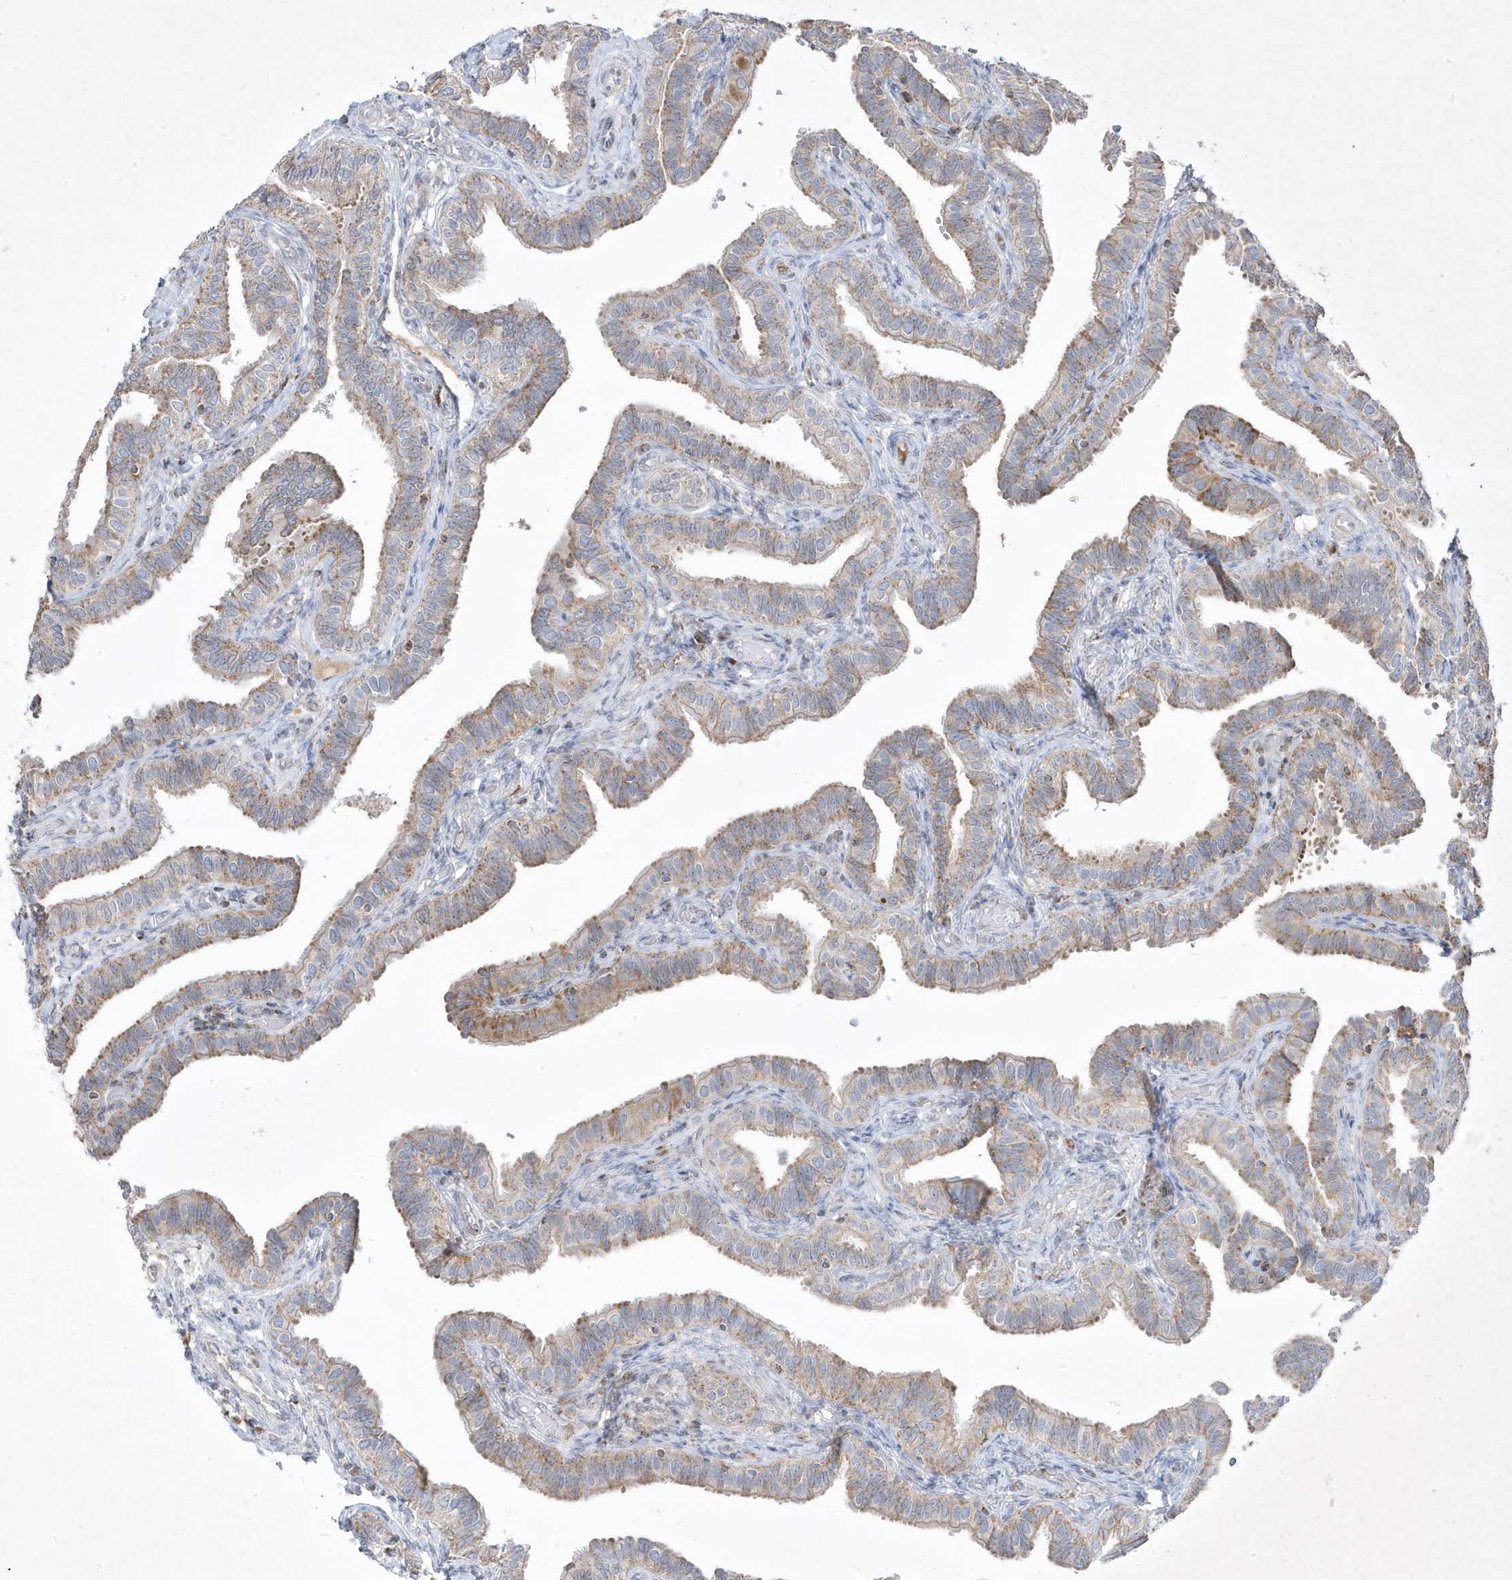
{"staining": {"intensity": "weak", "quantity": "25%-75%", "location": "cytoplasmic/membranous"}, "tissue": "fallopian tube", "cell_type": "Glandular cells", "image_type": "normal", "snomed": [{"axis": "morphology", "description": "Normal tissue, NOS"}, {"axis": "topography", "description": "Fallopian tube"}], "caption": "Immunohistochemical staining of normal human fallopian tube exhibits low levels of weak cytoplasmic/membranous positivity in approximately 25%-75% of glandular cells. Using DAB (brown) and hematoxylin (blue) stains, captured at high magnification using brightfield microscopy.", "gene": "ADAMTSL3", "patient": {"sex": "female", "age": 39}}